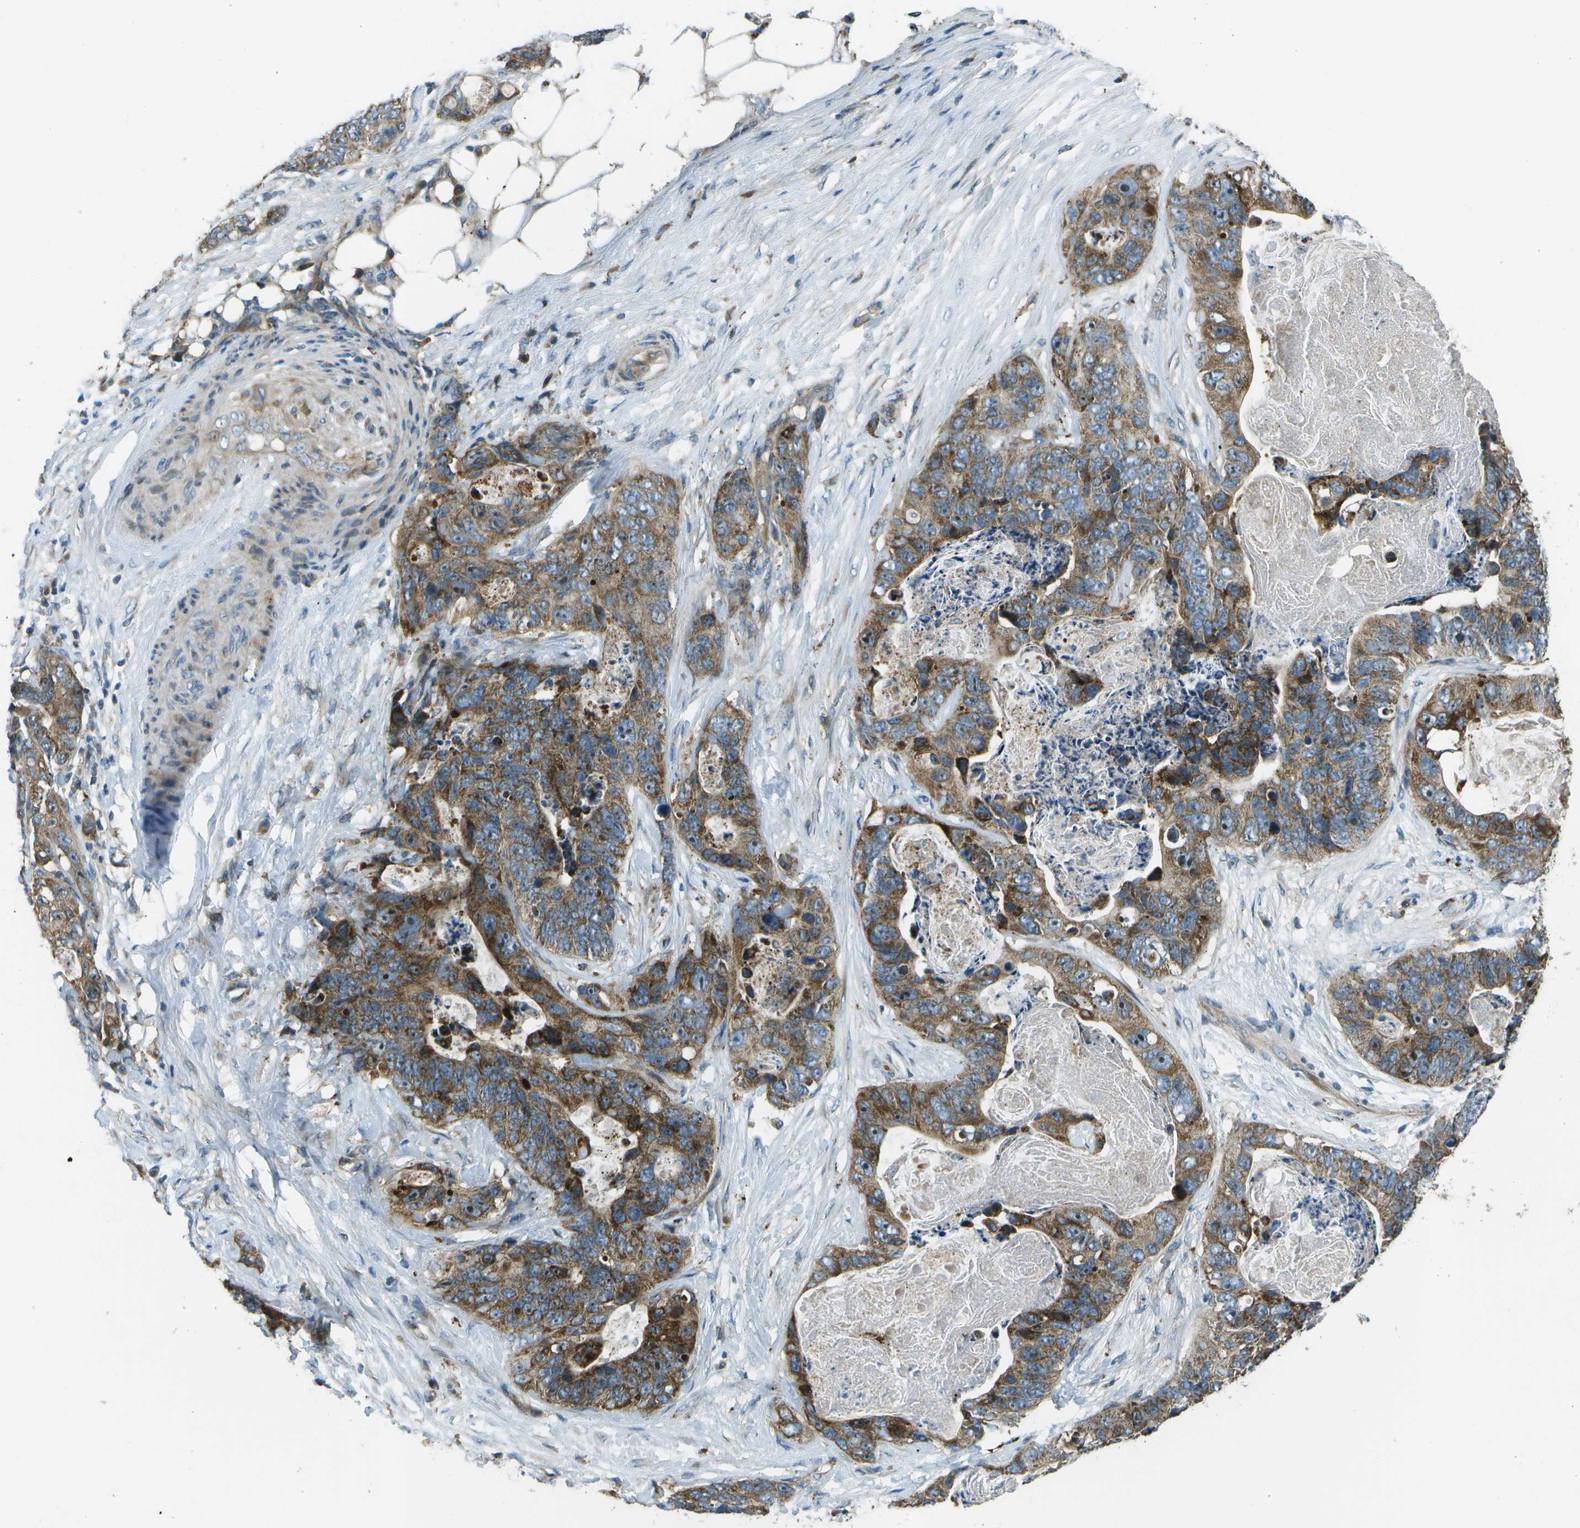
{"staining": {"intensity": "moderate", "quantity": ">75%", "location": "cytoplasmic/membranous"}, "tissue": "stomach cancer", "cell_type": "Tumor cells", "image_type": "cancer", "snomed": [{"axis": "morphology", "description": "Adenocarcinoma, NOS"}, {"axis": "topography", "description": "Stomach"}], "caption": "Stomach cancer stained for a protein reveals moderate cytoplasmic/membranous positivity in tumor cells.", "gene": "PXYLP1", "patient": {"sex": "female", "age": 89}}